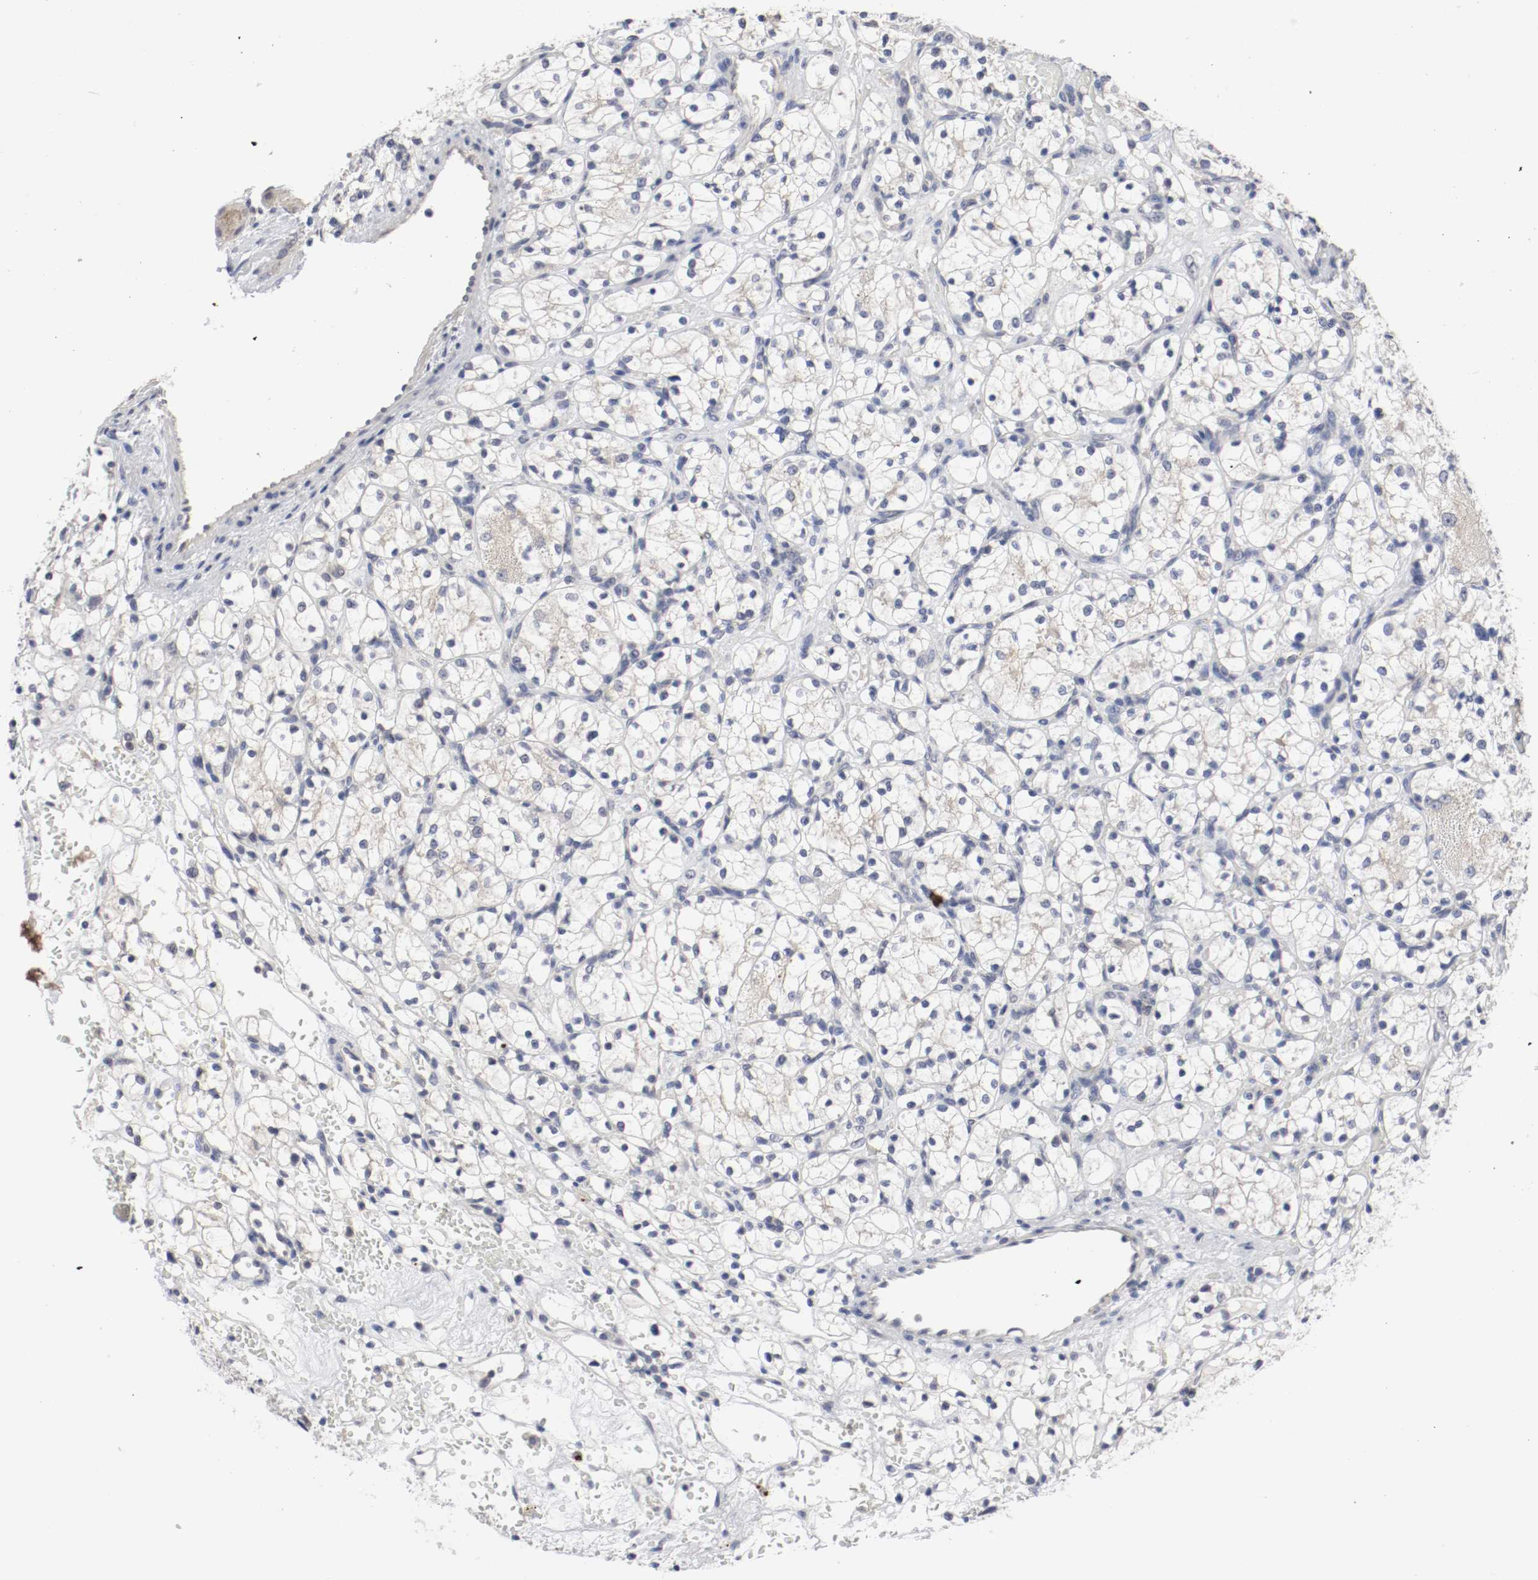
{"staining": {"intensity": "negative", "quantity": "none", "location": "none"}, "tissue": "renal cancer", "cell_type": "Tumor cells", "image_type": "cancer", "snomed": [{"axis": "morphology", "description": "Adenocarcinoma, NOS"}, {"axis": "topography", "description": "Kidney"}], "caption": "Tumor cells show no significant protein expression in renal cancer (adenocarcinoma).", "gene": "CEBPE", "patient": {"sex": "female", "age": 60}}